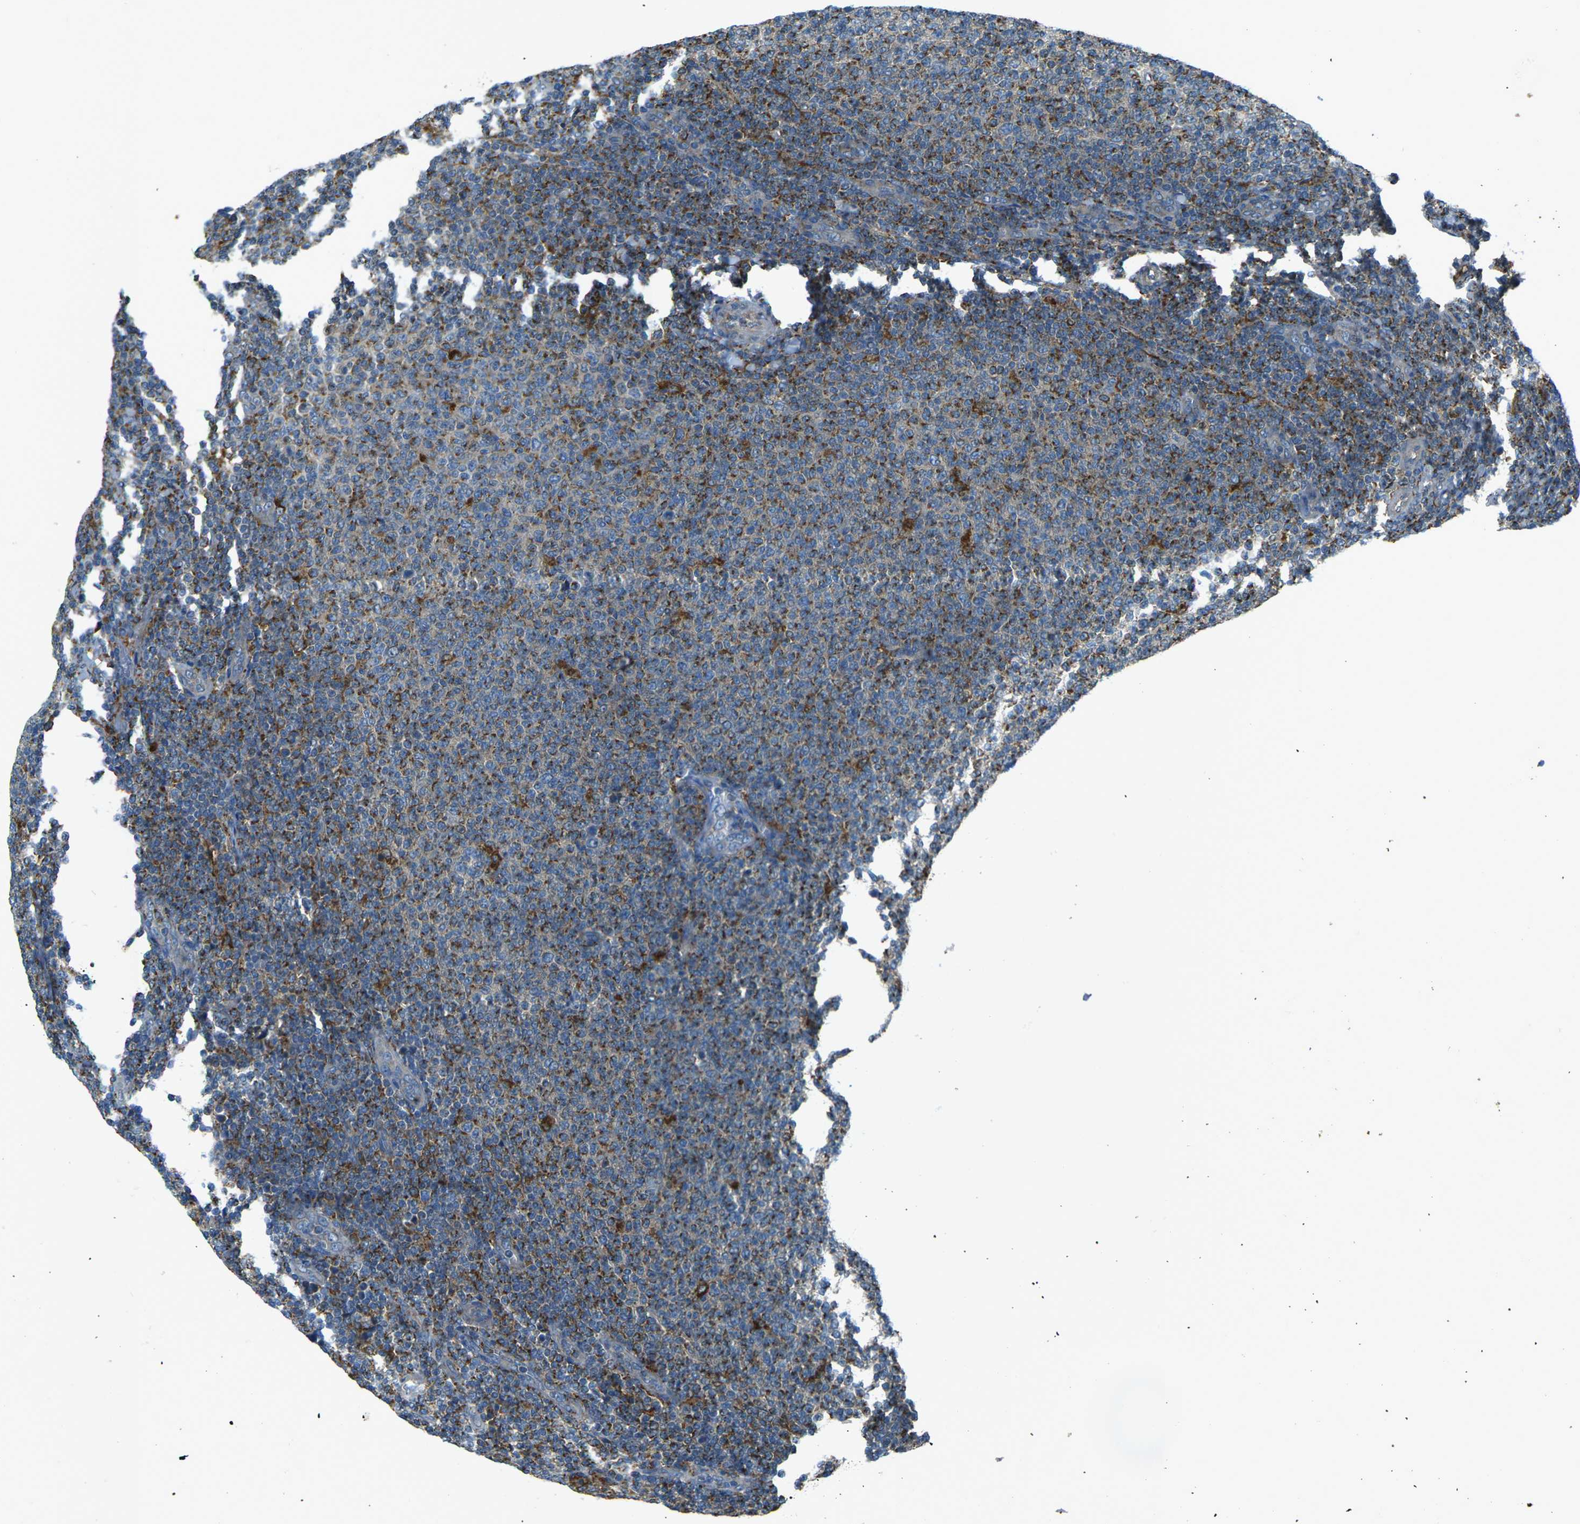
{"staining": {"intensity": "moderate", "quantity": ">75%", "location": "cytoplasmic/membranous"}, "tissue": "lymphoma", "cell_type": "Tumor cells", "image_type": "cancer", "snomed": [{"axis": "morphology", "description": "Malignant lymphoma, non-Hodgkin's type, Low grade"}, {"axis": "topography", "description": "Lymph node"}], "caption": "Low-grade malignant lymphoma, non-Hodgkin's type was stained to show a protein in brown. There is medium levels of moderate cytoplasmic/membranous positivity in about >75% of tumor cells.", "gene": "CDK17", "patient": {"sex": "male", "age": 66}}